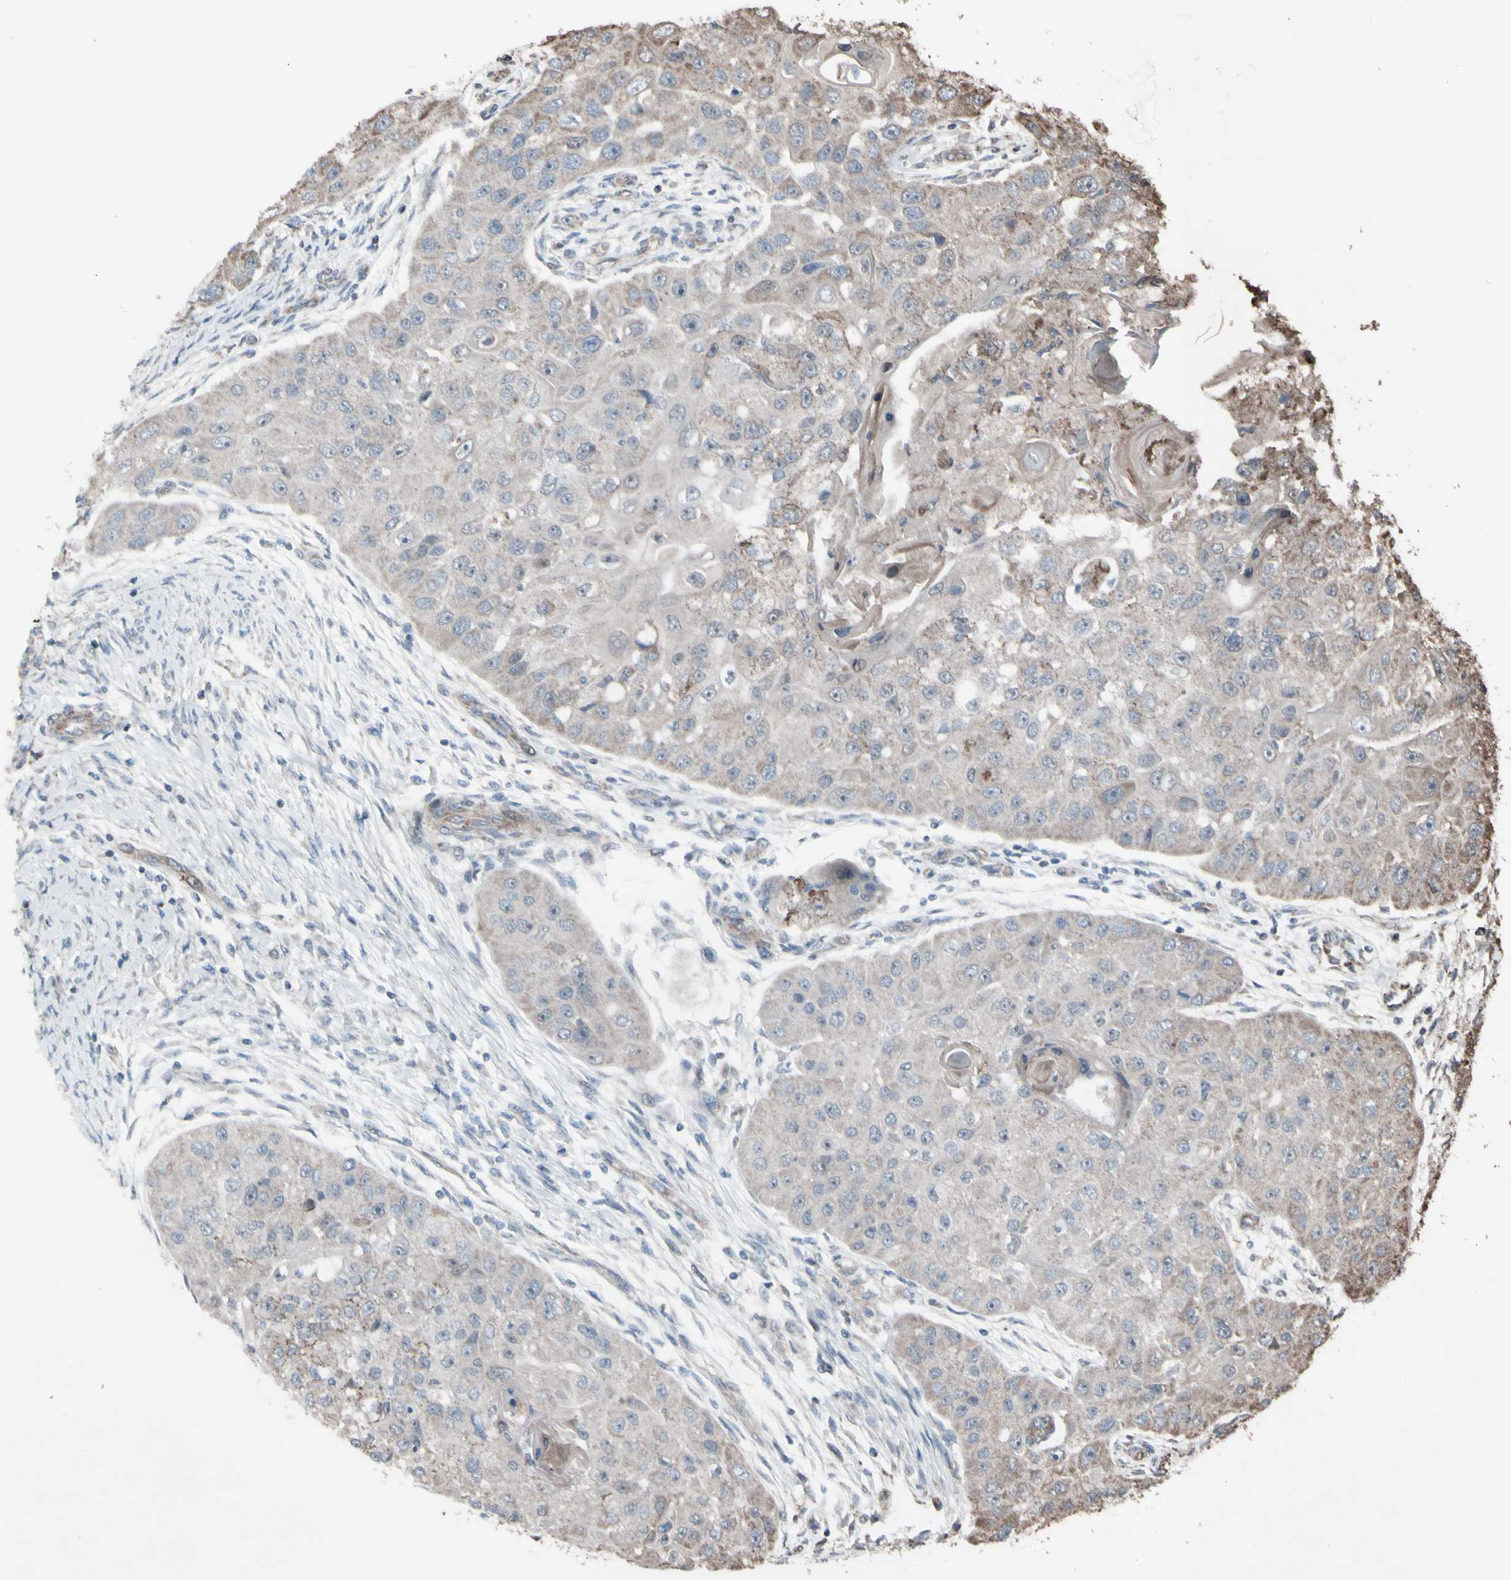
{"staining": {"intensity": "weak", "quantity": ">75%", "location": "cytoplasmic/membranous"}, "tissue": "head and neck cancer", "cell_type": "Tumor cells", "image_type": "cancer", "snomed": [{"axis": "morphology", "description": "Normal tissue, NOS"}, {"axis": "morphology", "description": "Squamous cell carcinoma, NOS"}, {"axis": "topography", "description": "Skeletal muscle"}, {"axis": "topography", "description": "Head-Neck"}], "caption": "This is an image of IHC staining of head and neck cancer (squamous cell carcinoma), which shows weak staining in the cytoplasmic/membranous of tumor cells.", "gene": "ACOT8", "patient": {"sex": "male", "age": 51}}